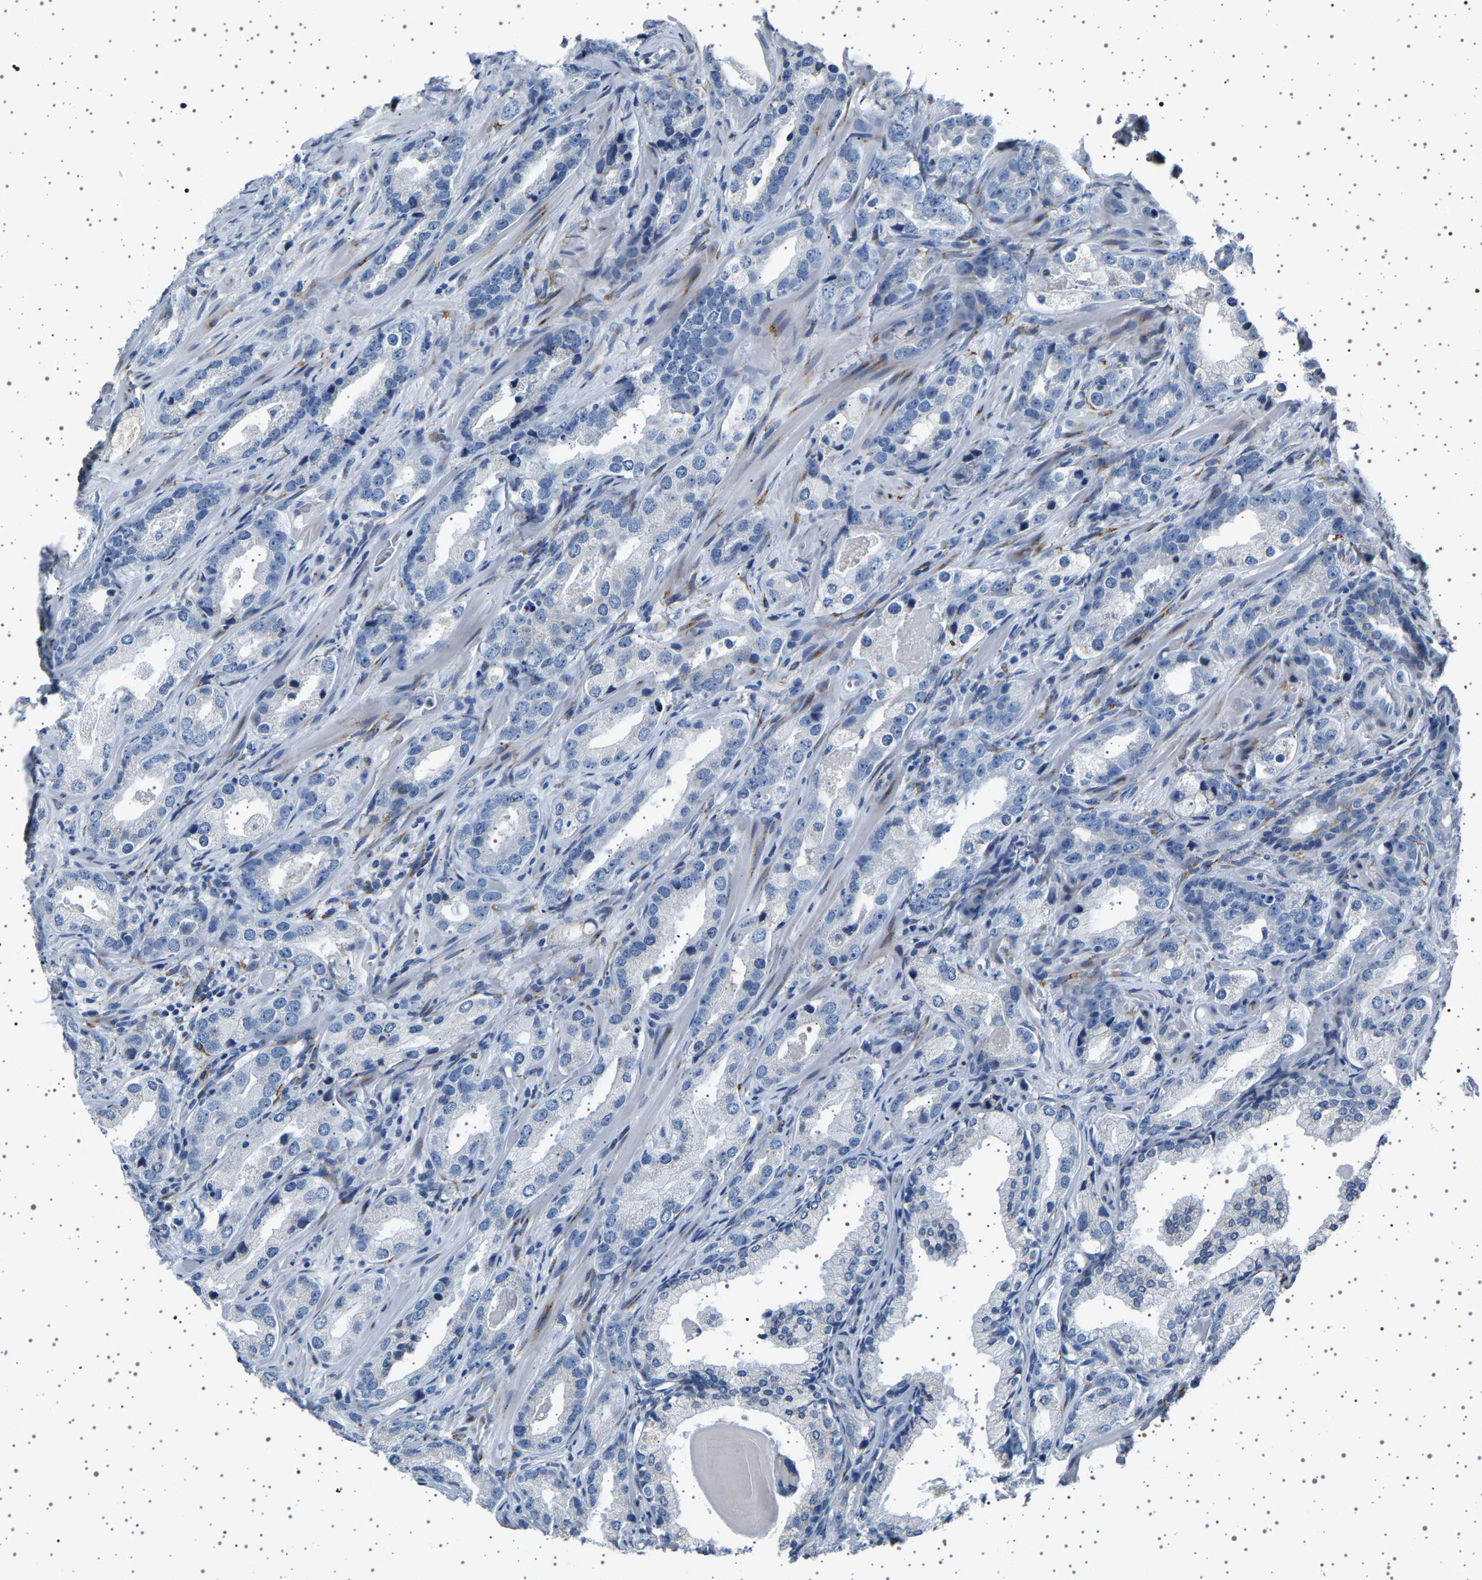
{"staining": {"intensity": "negative", "quantity": "none", "location": "none"}, "tissue": "prostate cancer", "cell_type": "Tumor cells", "image_type": "cancer", "snomed": [{"axis": "morphology", "description": "Adenocarcinoma, High grade"}, {"axis": "topography", "description": "Prostate"}], "caption": "Immunohistochemical staining of human prostate adenocarcinoma (high-grade) exhibits no significant staining in tumor cells.", "gene": "FTCD", "patient": {"sex": "male", "age": 63}}